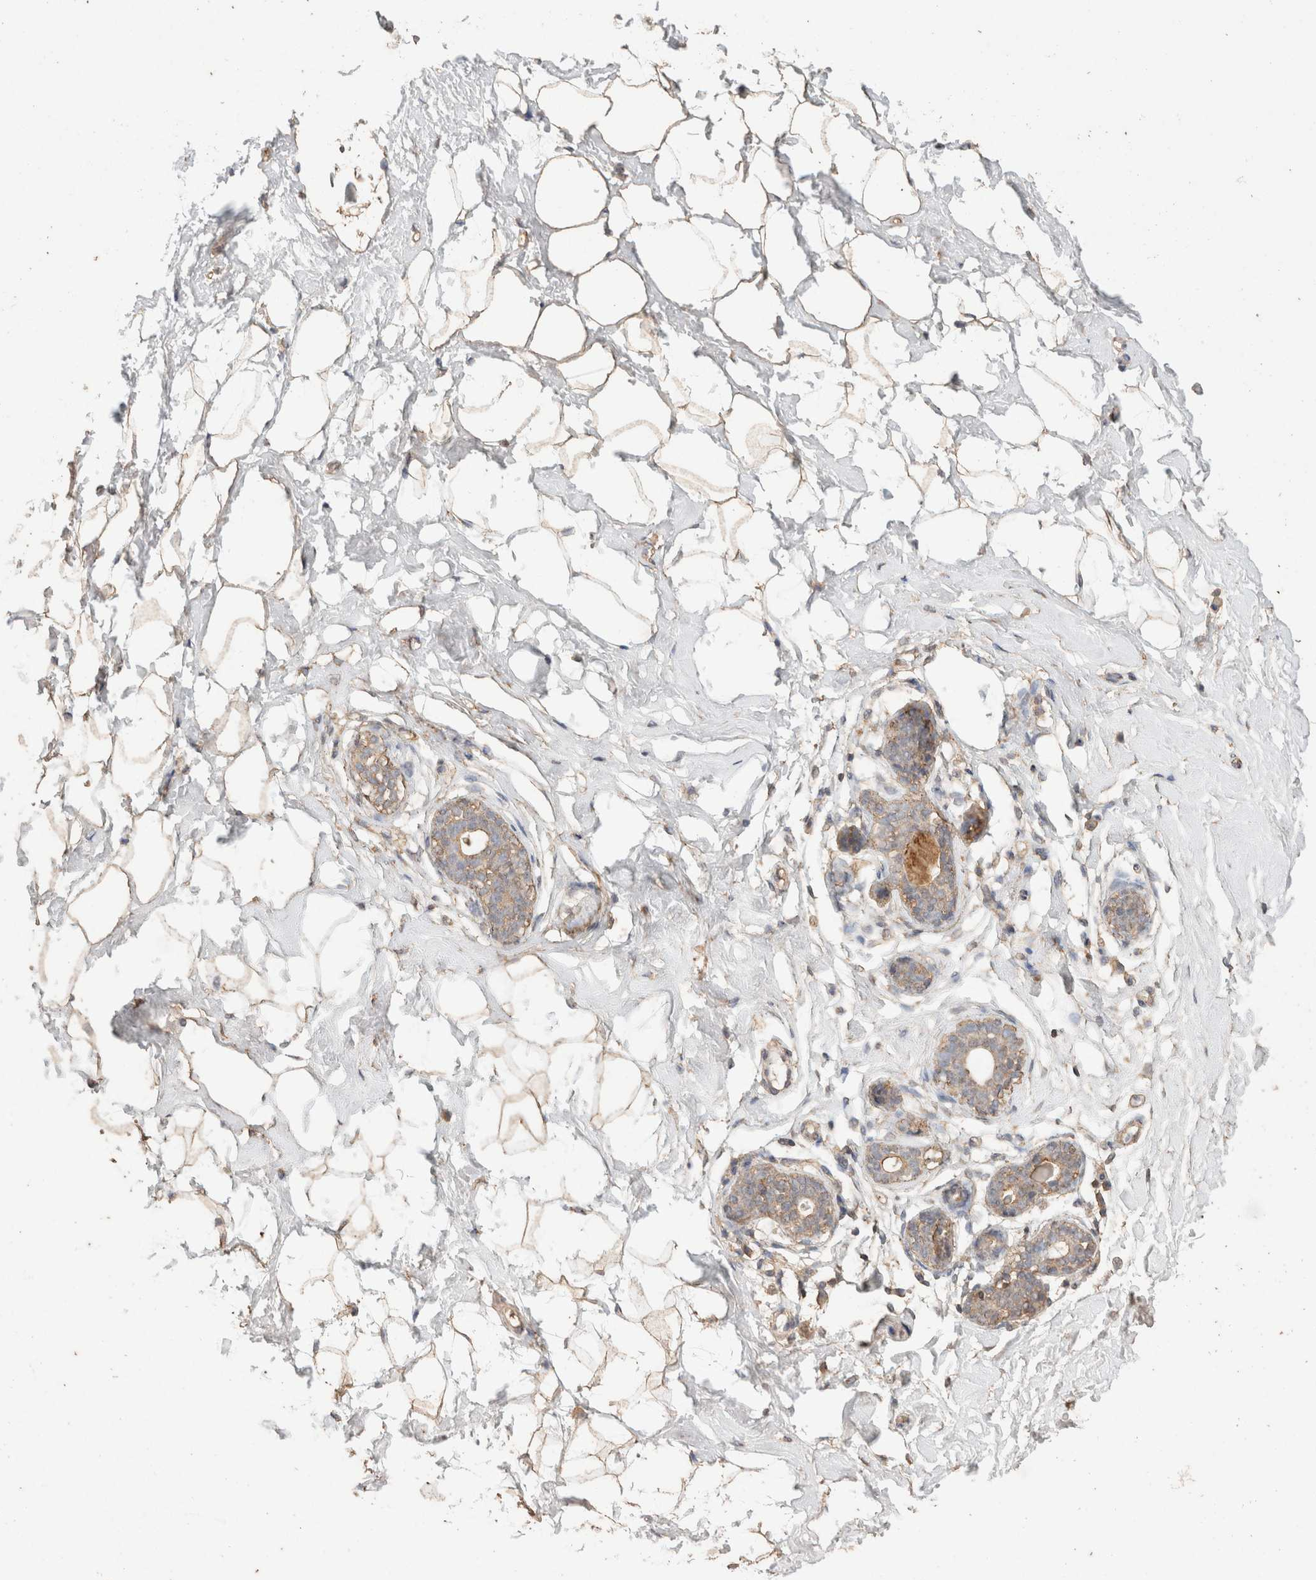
{"staining": {"intensity": "weak", "quantity": ">75%", "location": "cytoplasmic/membranous"}, "tissue": "breast", "cell_type": "Adipocytes", "image_type": "normal", "snomed": [{"axis": "morphology", "description": "Normal tissue, NOS"}, {"axis": "morphology", "description": "Adenoma, NOS"}, {"axis": "topography", "description": "Breast"}], "caption": "Adipocytes display low levels of weak cytoplasmic/membranous positivity in about >75% of cells in unremarkable breast. The staining is performed using DAB (3,3'-diaminobenzidine) brown chromogen to label protein expression. The nuclei are counter-stained blue using hematoxylin.", "gene": "CX3CL1", "patient": {"sex": "female", "age": 23}}